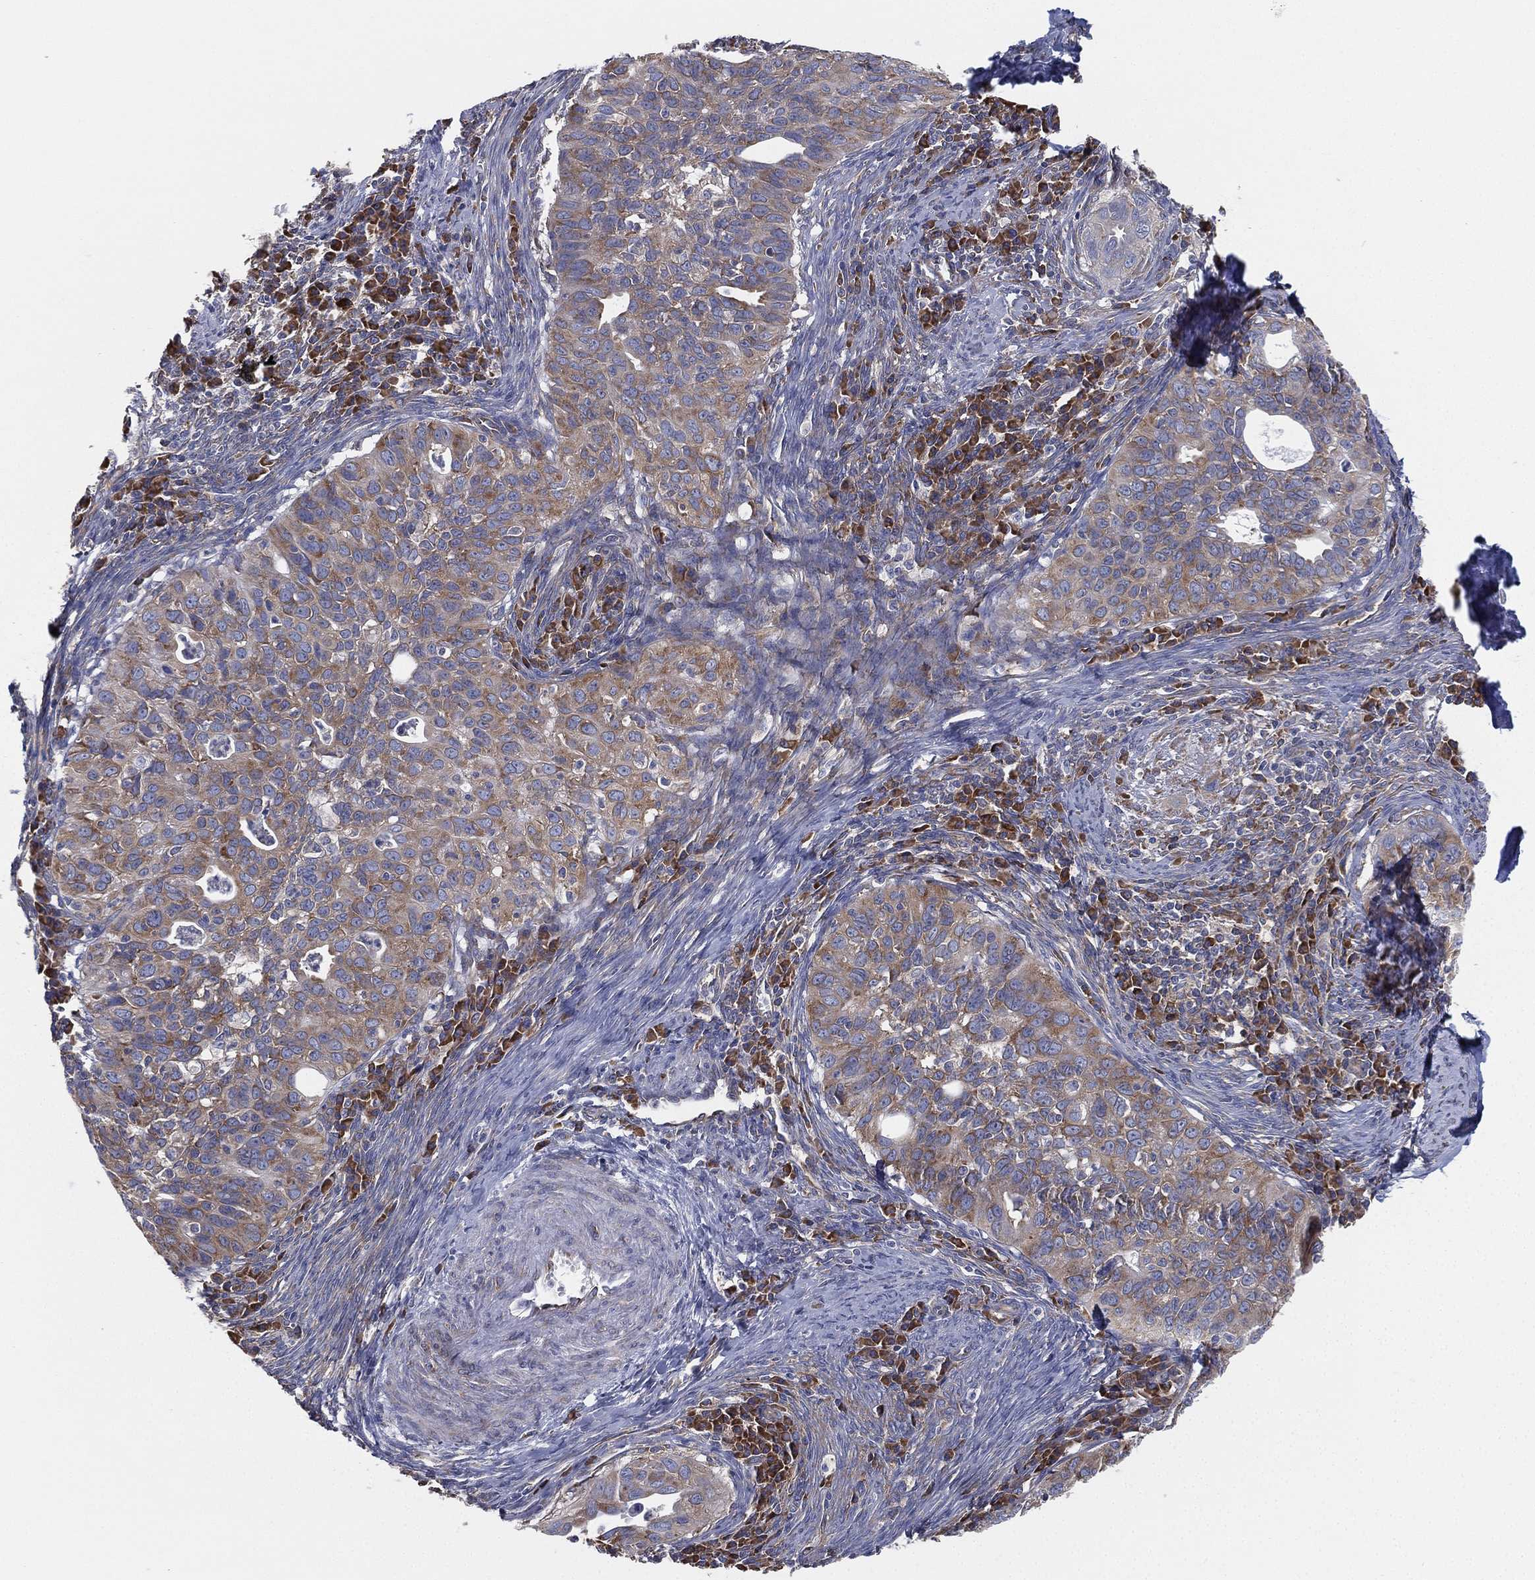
{"staining": {"intensity": "moderate", "quantity": "25%-75%", "location": "cytoplasmic/membranous"}, "tissue": "cervical cancer", "cell_type": "Tumor cells", "image_type": "cancer", "snomed": [{"axis": "morphology", "description": "Squamous cell carcinoma, NOS"}, {"axis": "topography", "description": "Cervix"}], "caption": "Immunohistochemistry (IHC) of human cervical cancer exhibits medium levels of moderate cytoplasmic/membranous staining in about 25%-75% of tumor cells. The staining was performed using DAB (3,3'-diaminobenzidine), with brown indicating positive protein expression. Nuclei are stained blue with hematoxylin.", "gene": "FARSA", "patient": {"sex": "female", "age": 26}}